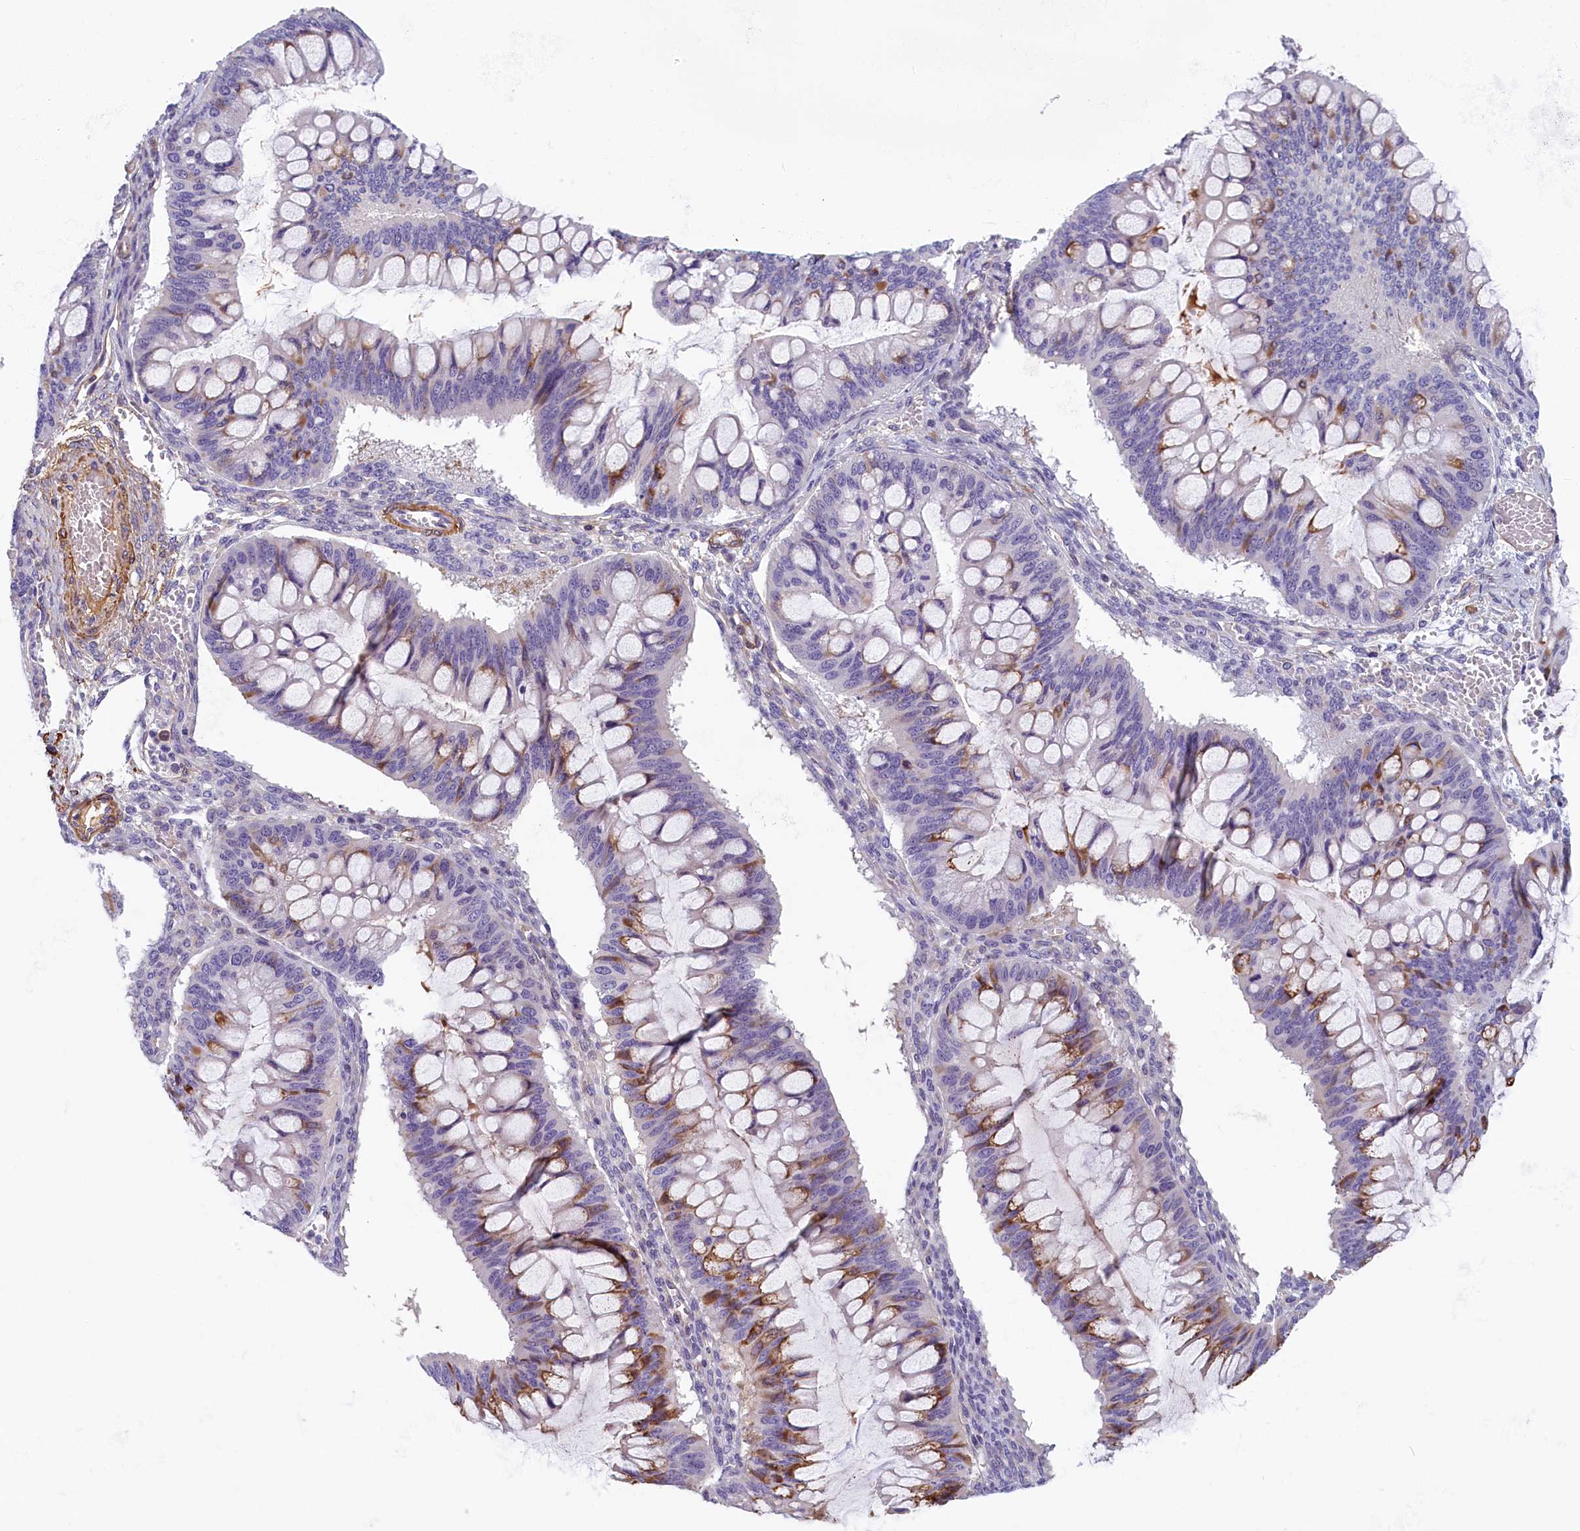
{"staining": {"intensity": "moderate", "quantity": "<25%", "location": "cytoplasmic/membranous"}, "tissue": "ovarian cancer", "cell_type": "Tumor cells", "image_type": "cancer", "snomed": [{"axis": "morphology", "description": "Cystadenocarcinoma, mucinous, NOS"}, {"axis": "topography", "description": "Ovary"}], "caption": "This is an image of IHC staining of ovarian cancer (mucinous cystadenocarcinoma), which shows moderate expression in the cytoplasmic/membranous of tumor cells.", "gene": "BCL2L13", "patient": {"sex": "female", "age": 73}}